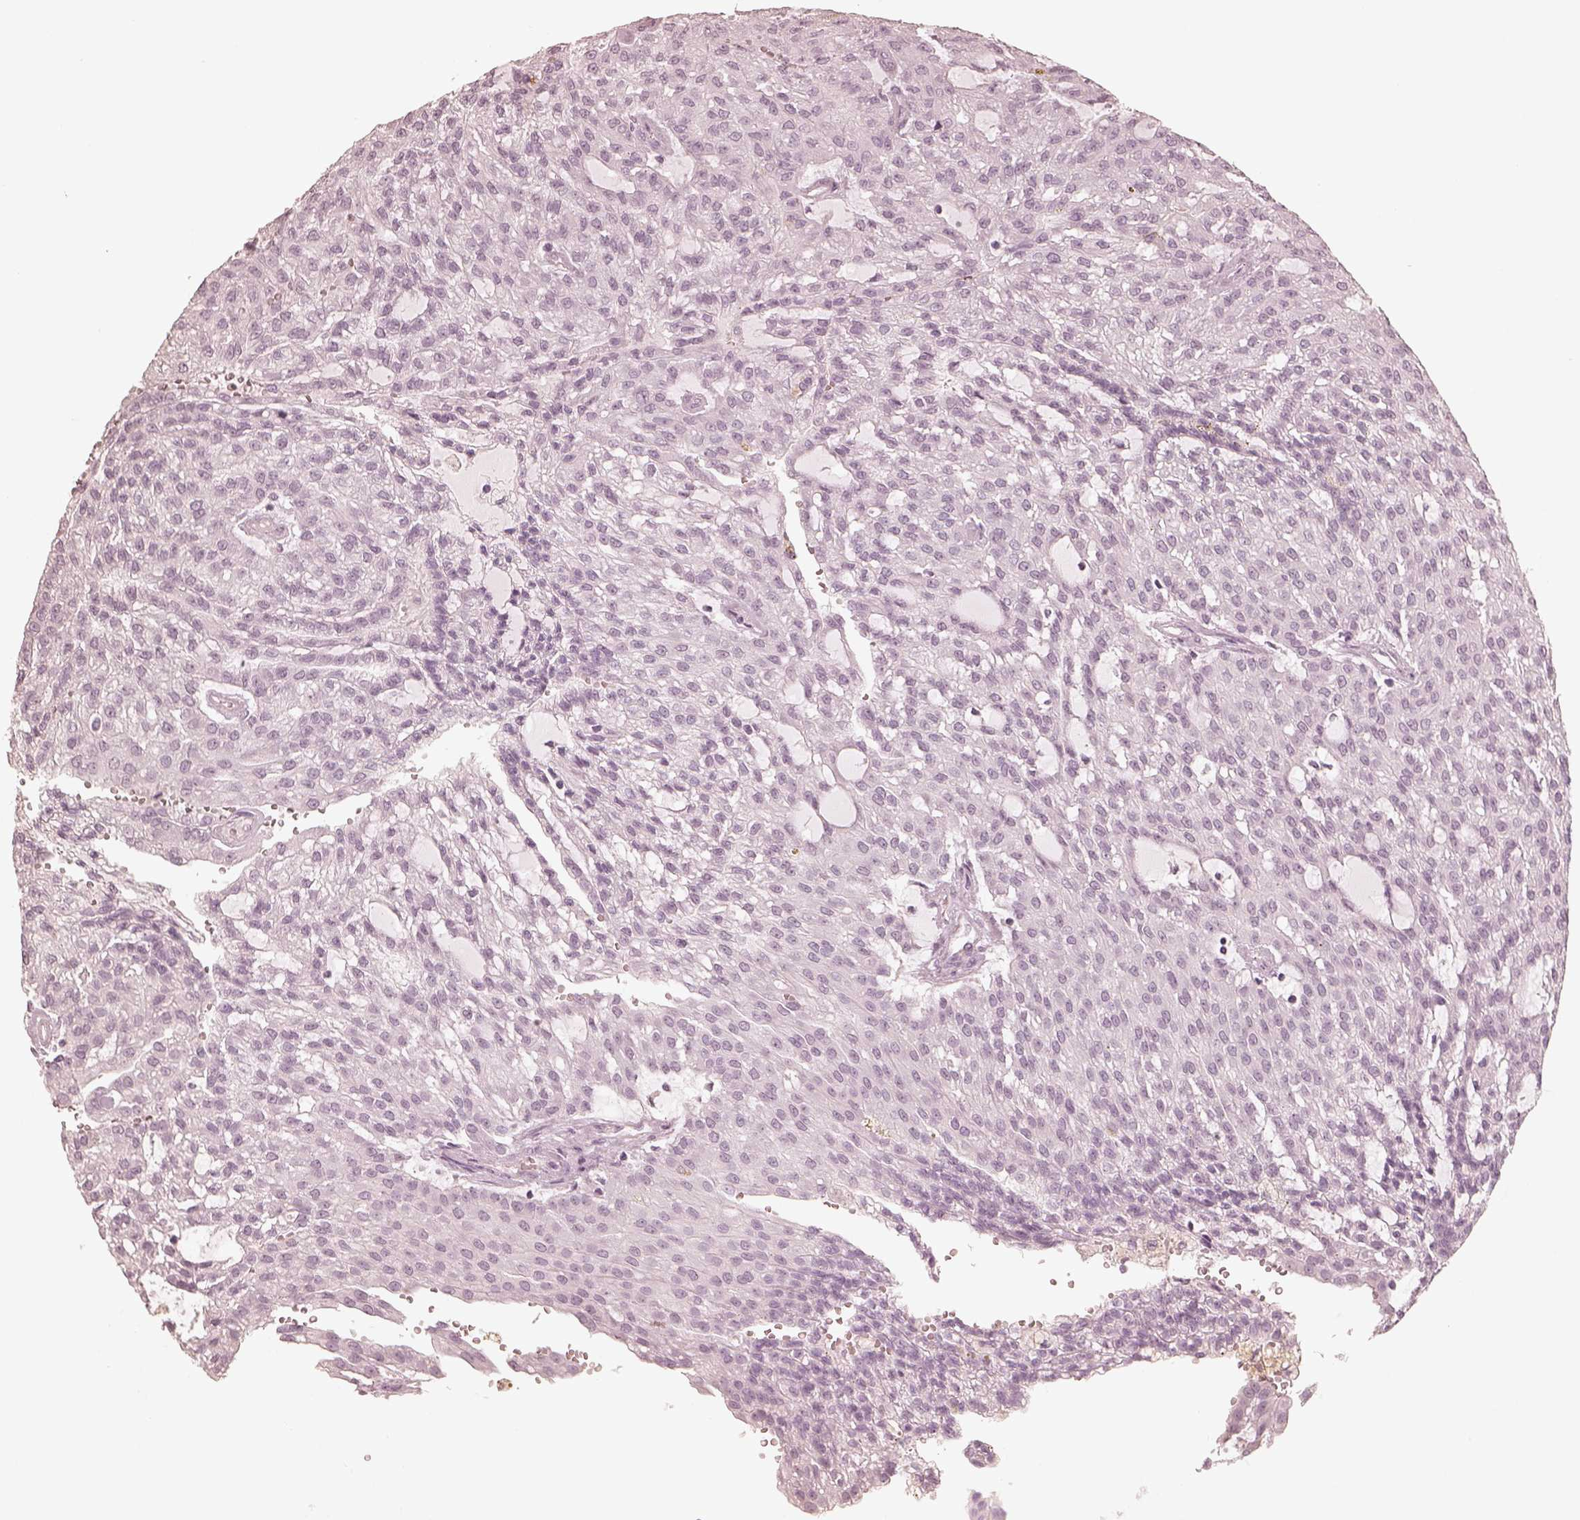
{"staining": {"intensity": "negative", "quantity": "none", "location": "none"}, "tissue": "renal cancer", "cell_type": "Tumor cells", "image_type": "cancer", "snomed": [{"axis": "morphology", "description": "Adenocarcinoma, NOS"}, {"axis": "topography", "description": "Kidney"}], "caption": "This is an immunohistochemistry micrograph of renal cancer (adenocarcinoma). There is no positivity in tumor cells.", "gene": "CALR3", "patient": {"sex": "male", "age": 63}}